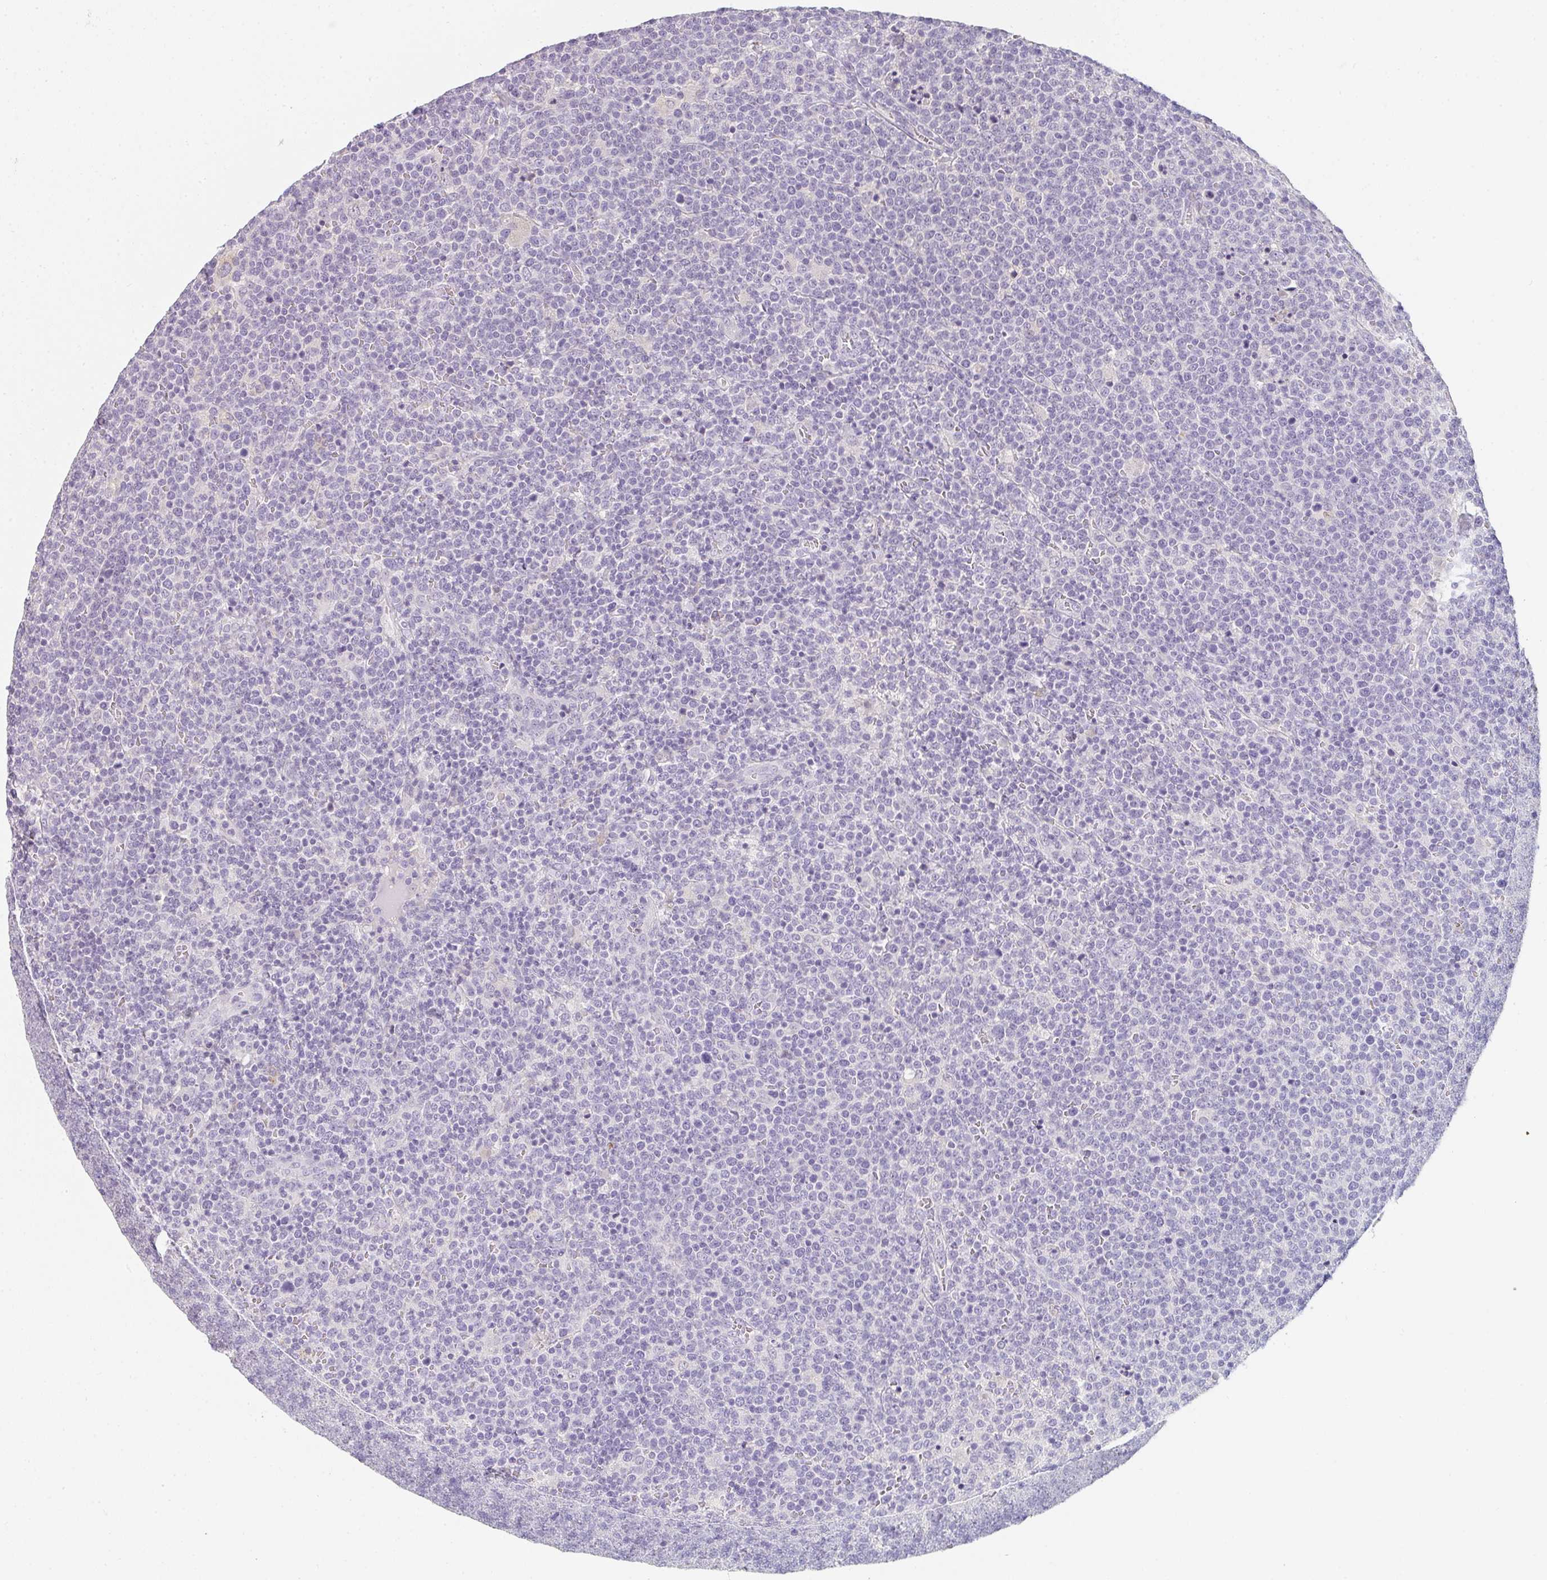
{"staining": {"intensity": "negative", "quantity": "none", "location": "none"}, "tissue": "lymphoma", "cell_type": "Tumor cells", "image_type": "cancer", "snomed": [{"axis": "morphology", "description": "Malignant lymphoma, non-Hodgkin's type, High grade"}, {"axis": "topography", "description": "Lymph node"}], "caption": "This is an IHC histopathology image of lymphoma. There is no staining in tumor cells.", "gene": "C1QTNF8", "patient": {"sex": "male", "age": 61}}